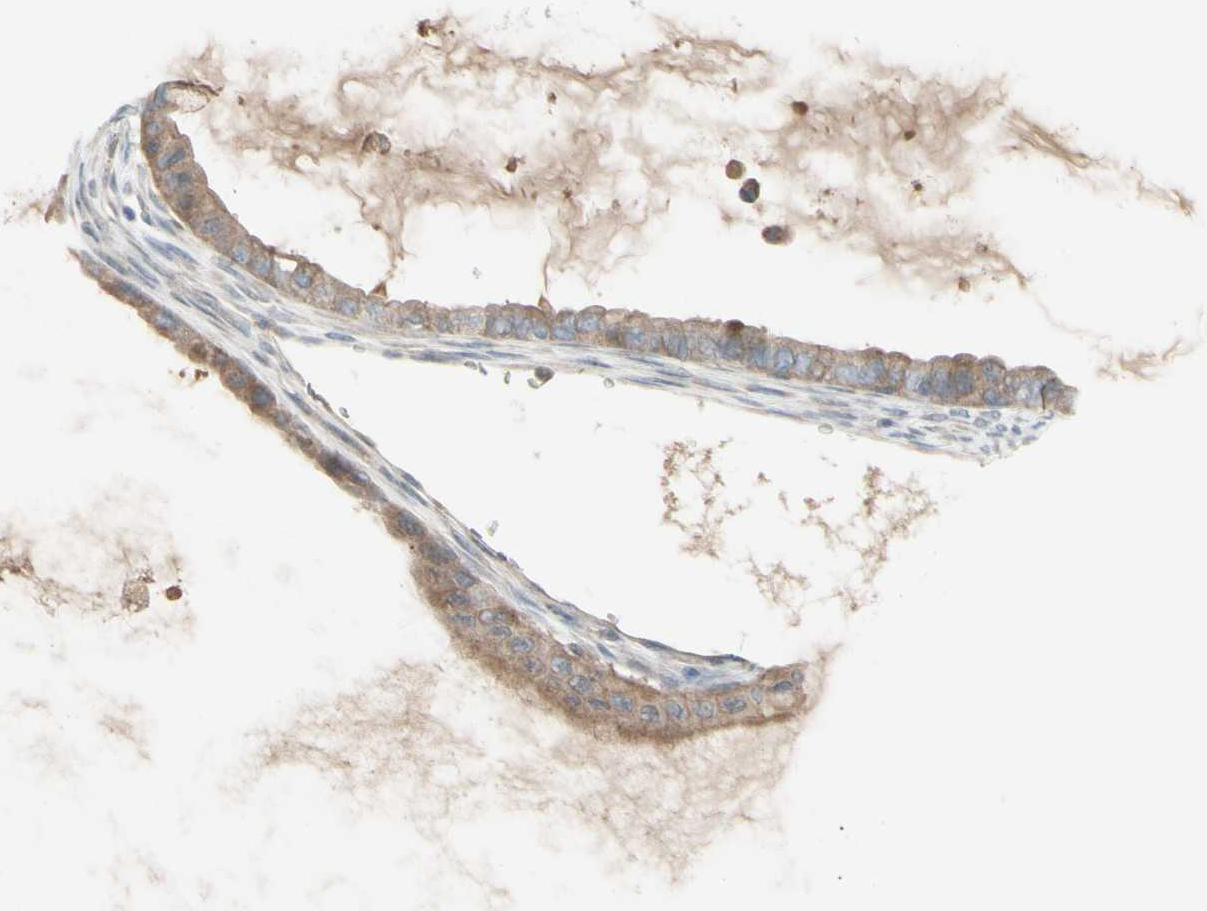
{"staining": {"intensity": "moderate", "quantity": ">75%", "location": "cytoplasmic/membranous"}, "tissue": "ovarian cancer", "cell_type": "Tumor cells", "image_type": "cancer", "snomed": [{"axis": "morphology", "description": "Cystadenocarcinoma, mucinous, NOS"}, {"axis": "topography", "description": "Ovary"}], "caption": "Tumor cells display medium levels of moderate cytoplasmic/membranous positivity in about >75% of cells in ovarian mucinous cystadenocarcinoma.", "gene": "AFP", "patient": {"sex": "female", "age": 80}}